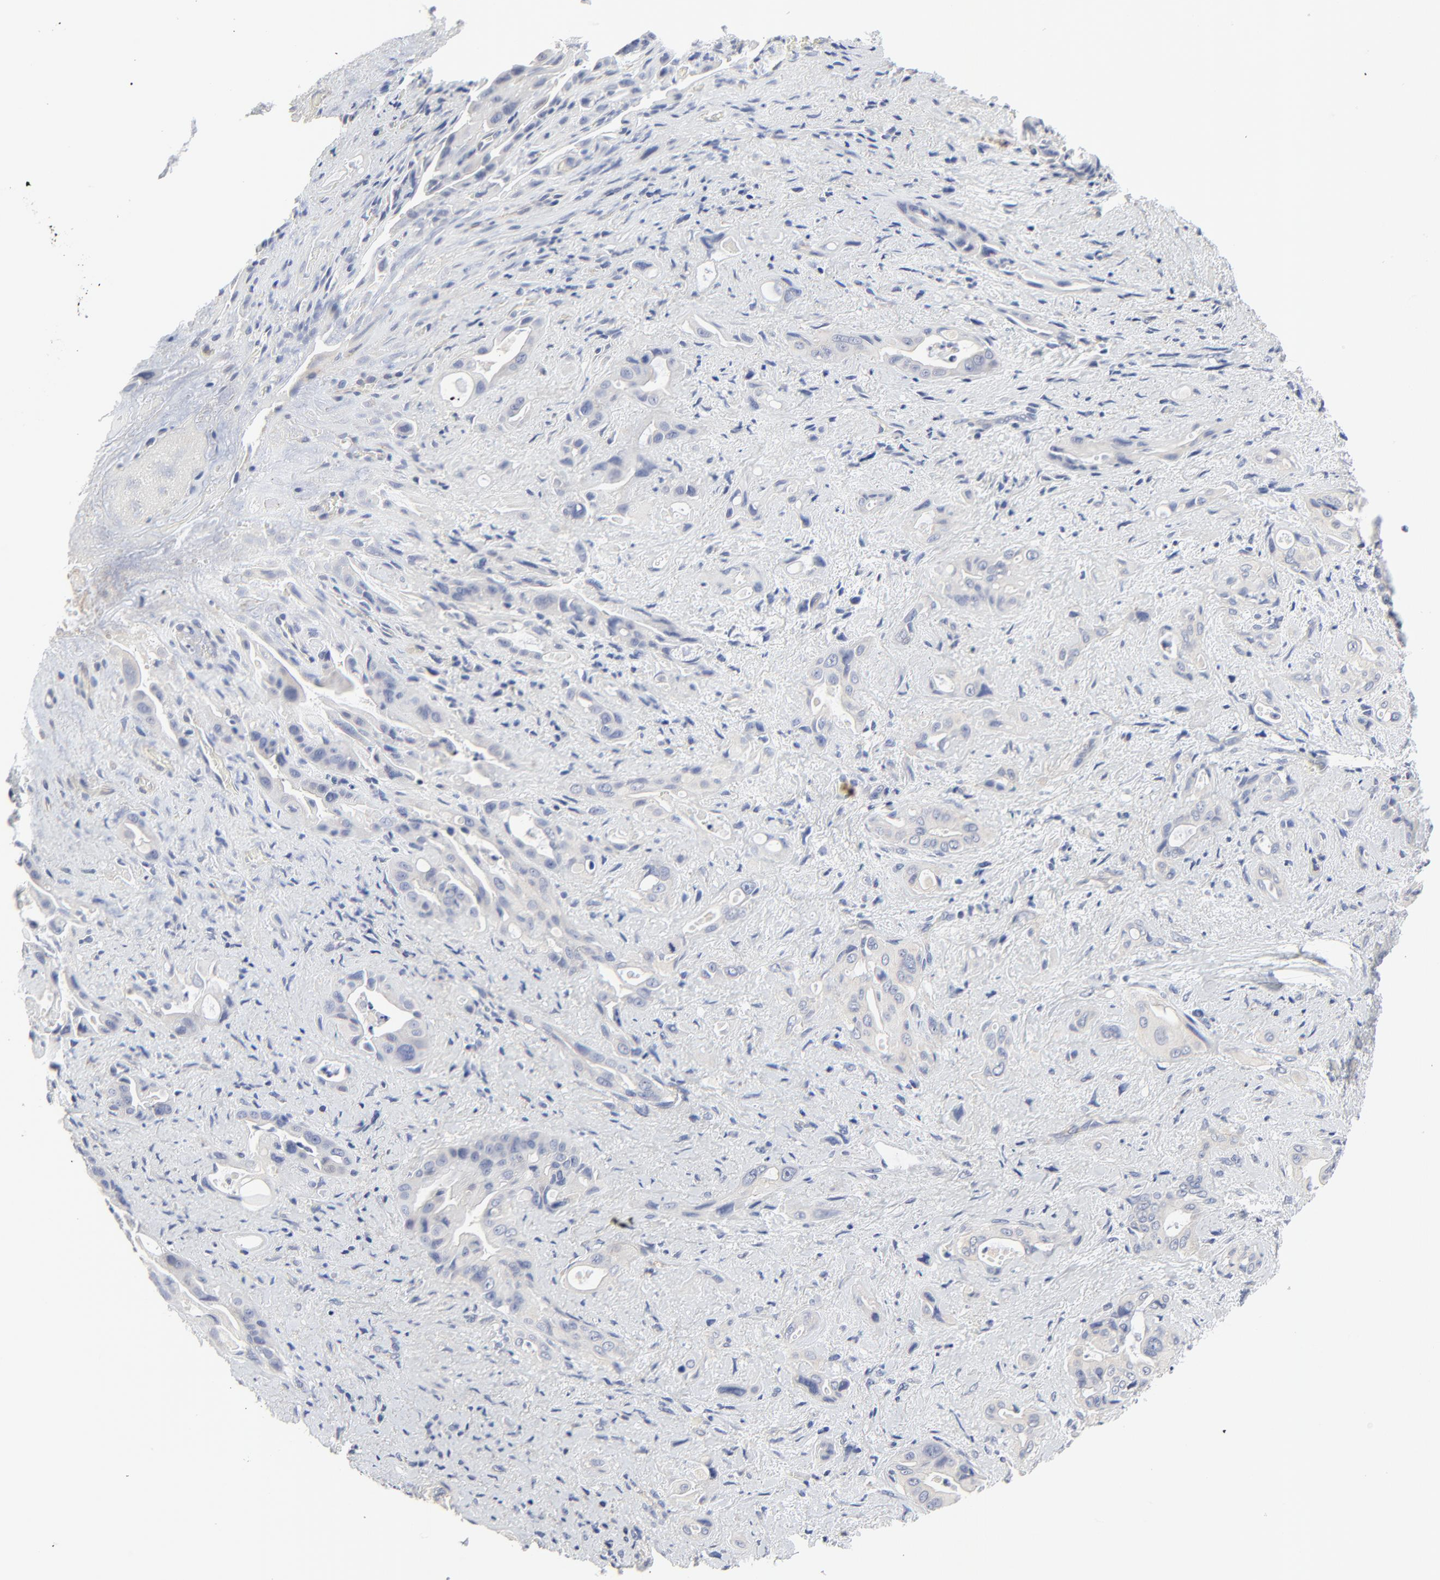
{"staining": {"intensity": "negative", "quantity": "none", "location": "none"}, "tissue": "pancreatic cancer", "cell_type": "Tumor cells", "image_type": "cancer", "snomed": [{"axis": "morphology", "description": "Adenocarcinoma, NOS"}, {"axis": "topography", "description": "Pancreas"}], "caption": "An immunohistochemistry (IHC) micrograph of adenocarcinoma (pancreatic) is shown. There is no staining in tumor cells of adenocarcinoma (pancreatic).", "gene": "DHRSX", "patient": {"sex": "male", "age": 77}}